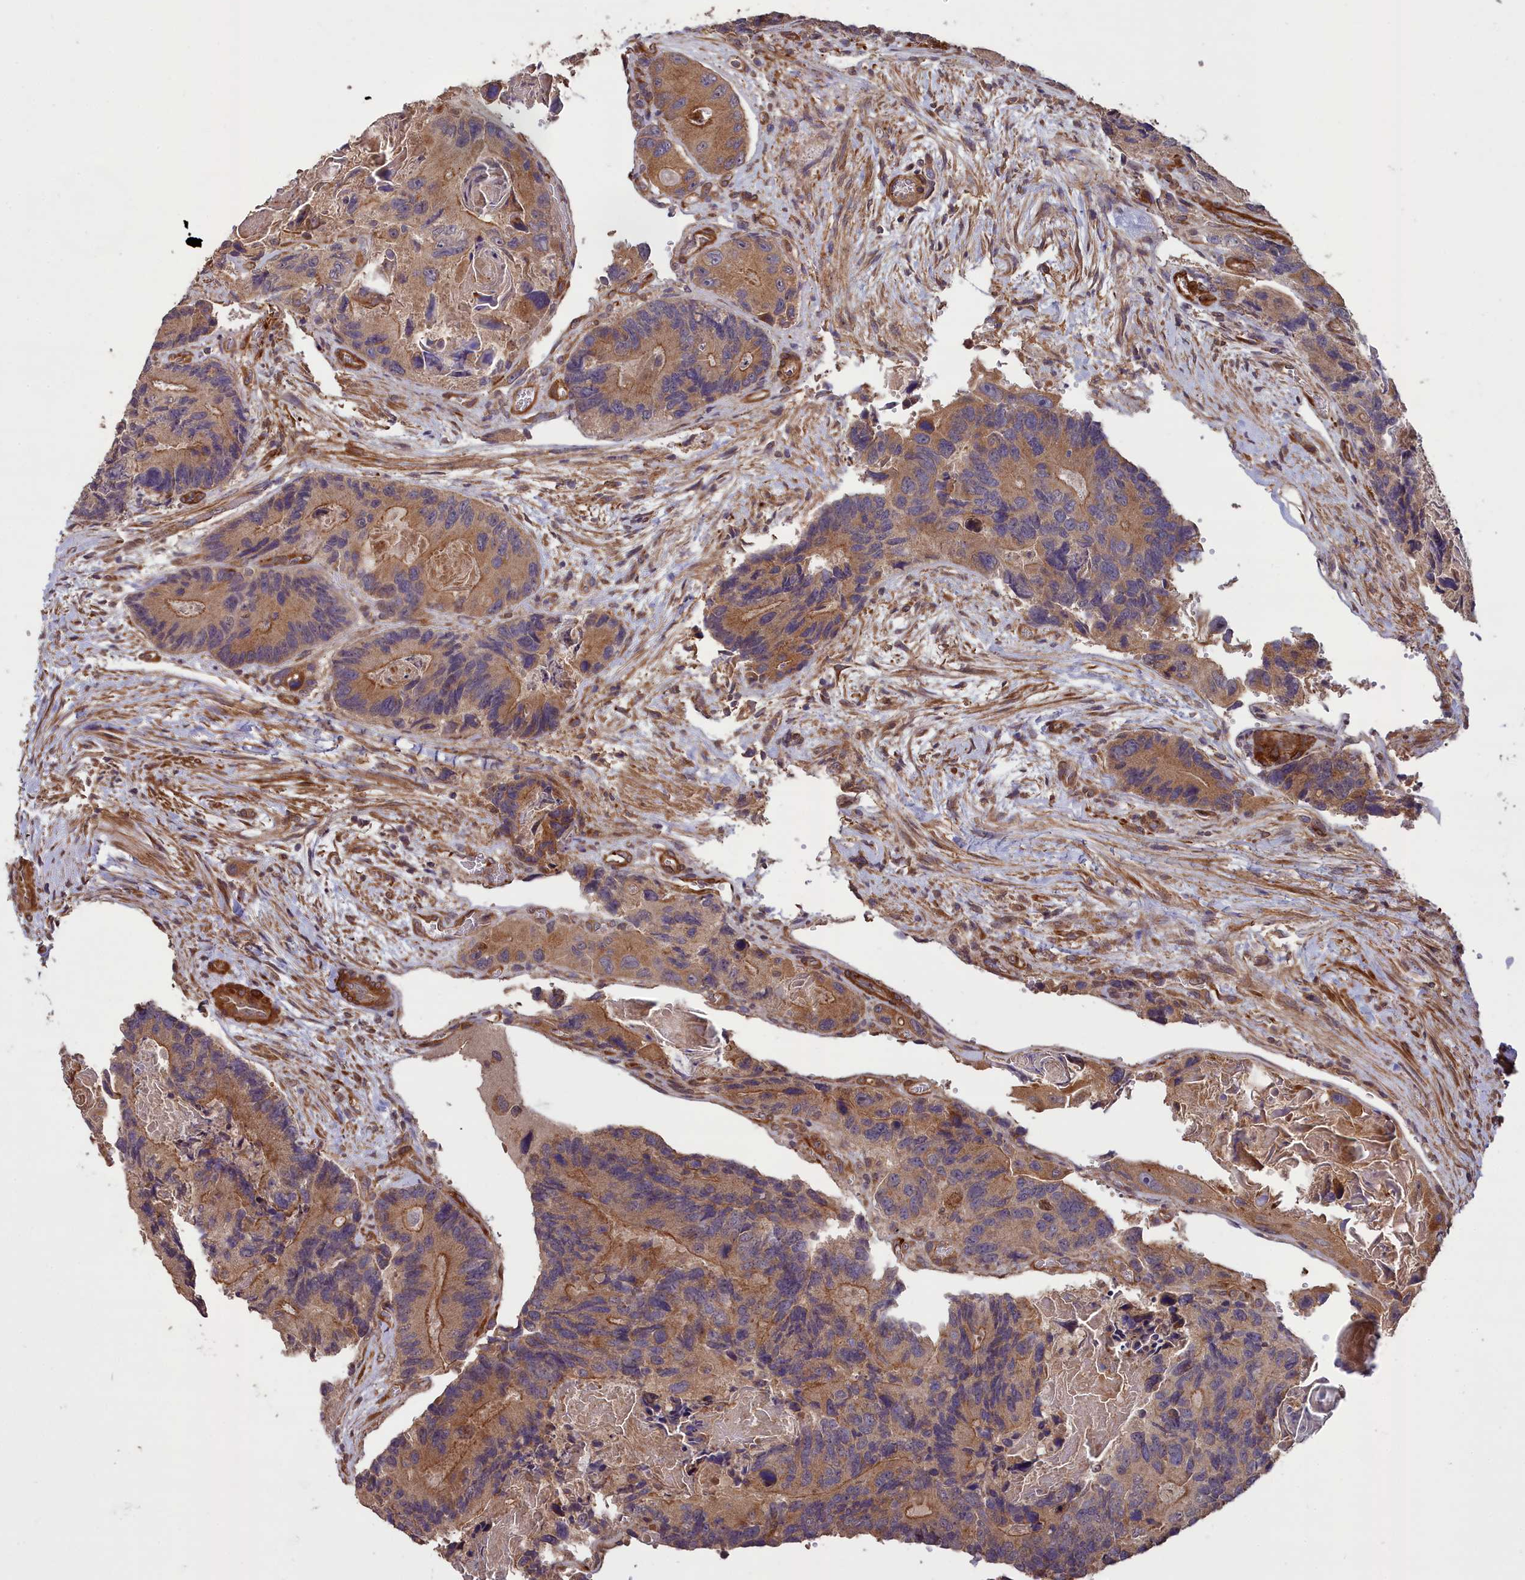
{"staining": {"intensity": "moderate", "quantity": ">75%", "location": "cytoplasmic/membranous"}, "tissue": "colorectal cancer", "cell_type": "Tumor cells", "image_type": "cancer", "snomed": [{"axis": "morphology", "description": "Adenocarcinoma, NOS"}, {"axis": "topography", "description": "Colon"}], "caption": "Moderate cytoplasmic/membranous protein expression is appreciated in about >75% of tumor cells in colorectal adenocarcinoma.", "gene": "ATP6V0A2", "patient": {"sex": "male", "age": 84}}